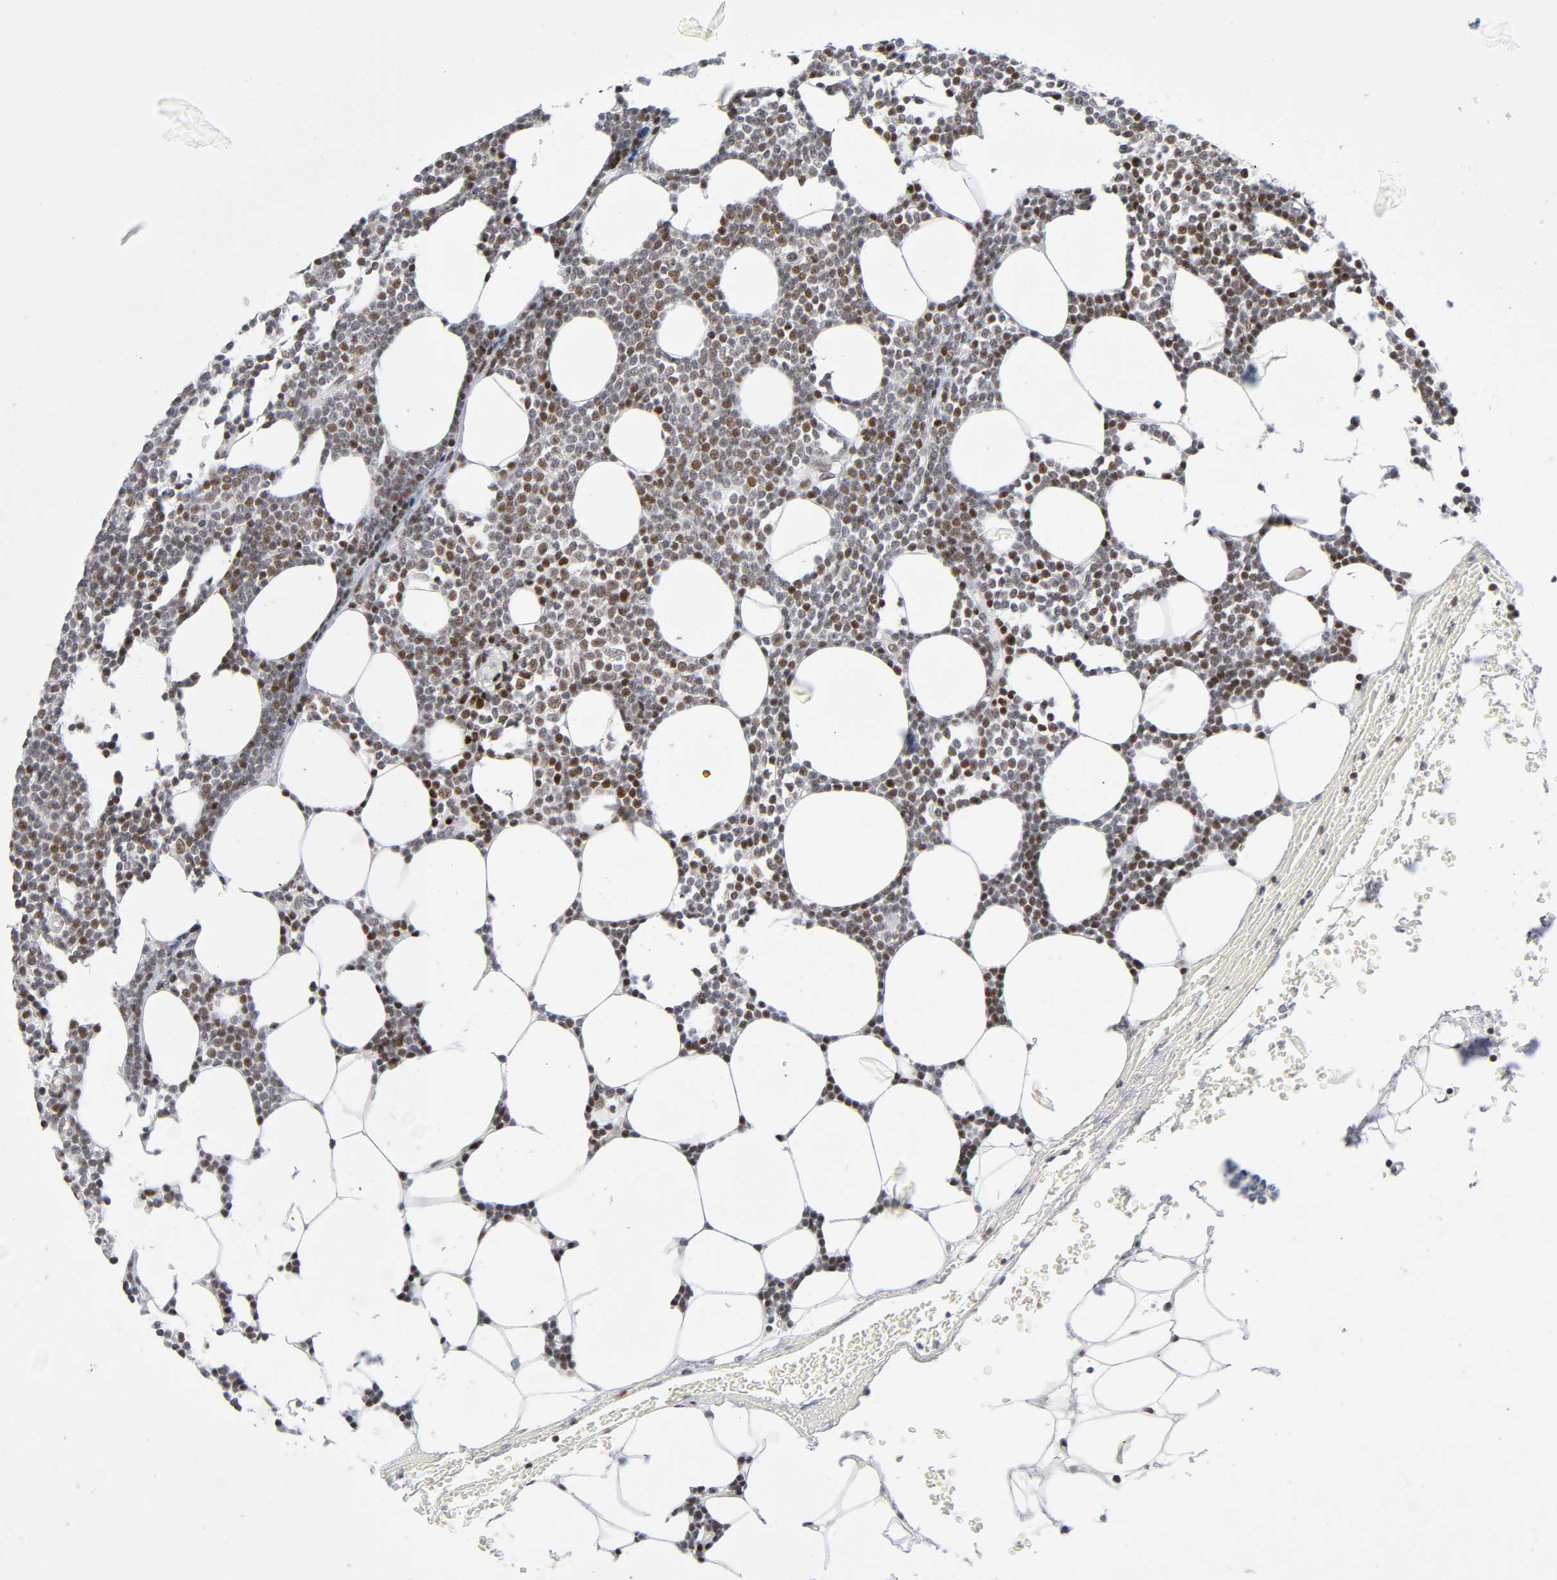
{"staining": {"intensity": "moderate", "quantity": ">75%", "location": "nuclear"}, "tissue": "lymphoma", "cell_type": "Tumor cells", "image_type": "cancer", "snomed": [{"axis": "morphology", "description": "Malignant lymphoma, non-Hodgkin's type, Low grade"}, {"axis": "topography", "description": "Soft tissue"}], "caption": "This image reveals immunohistochemistry staining of lymphoma, with medium moderate nuclear expression in approximately >75% of tumor cells.", "gene": "SP3", "patient": {"sex": "male", "age": 92}}